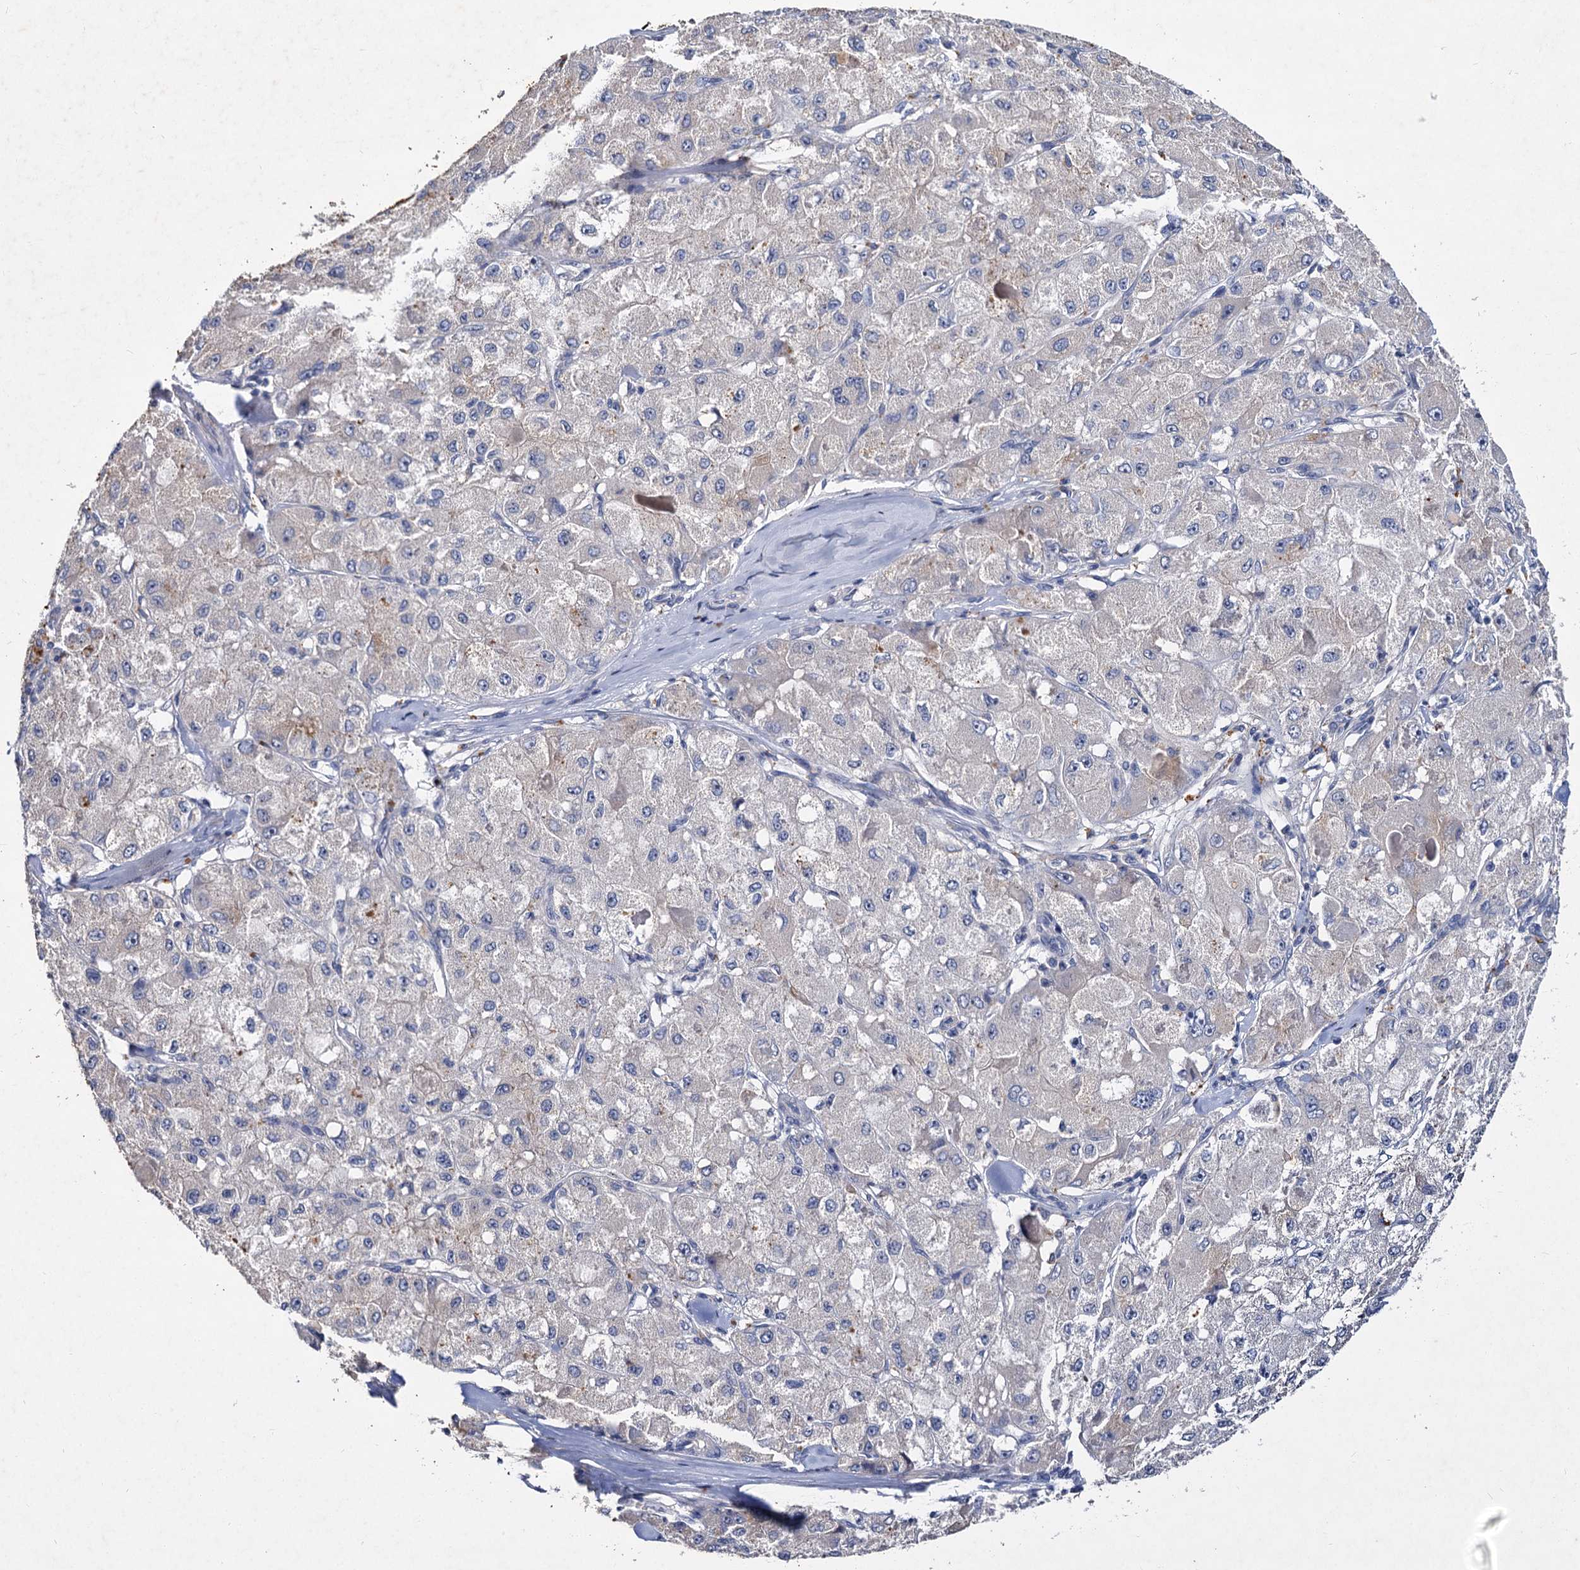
{"staining": {"intensity": "negative", "quantity": "none", "location": "none"}, "tissue": "liver cancer", "cell_type": "Tumor cells", "image_type": "cancer", "snomed": [{"axis": "morphology", "description": "Carcinoma, Hepatocellular, NOS"}, {"axis": "topography", "description": "Liver"}], "caption": "Immunohistochemistry micrograph of neoplastic tissue: liver cancer stained with DAB shows no significant protein expression in tumor cells.", "gene": "ATP9A", "patient": {"sex": "male", "age": 80}}